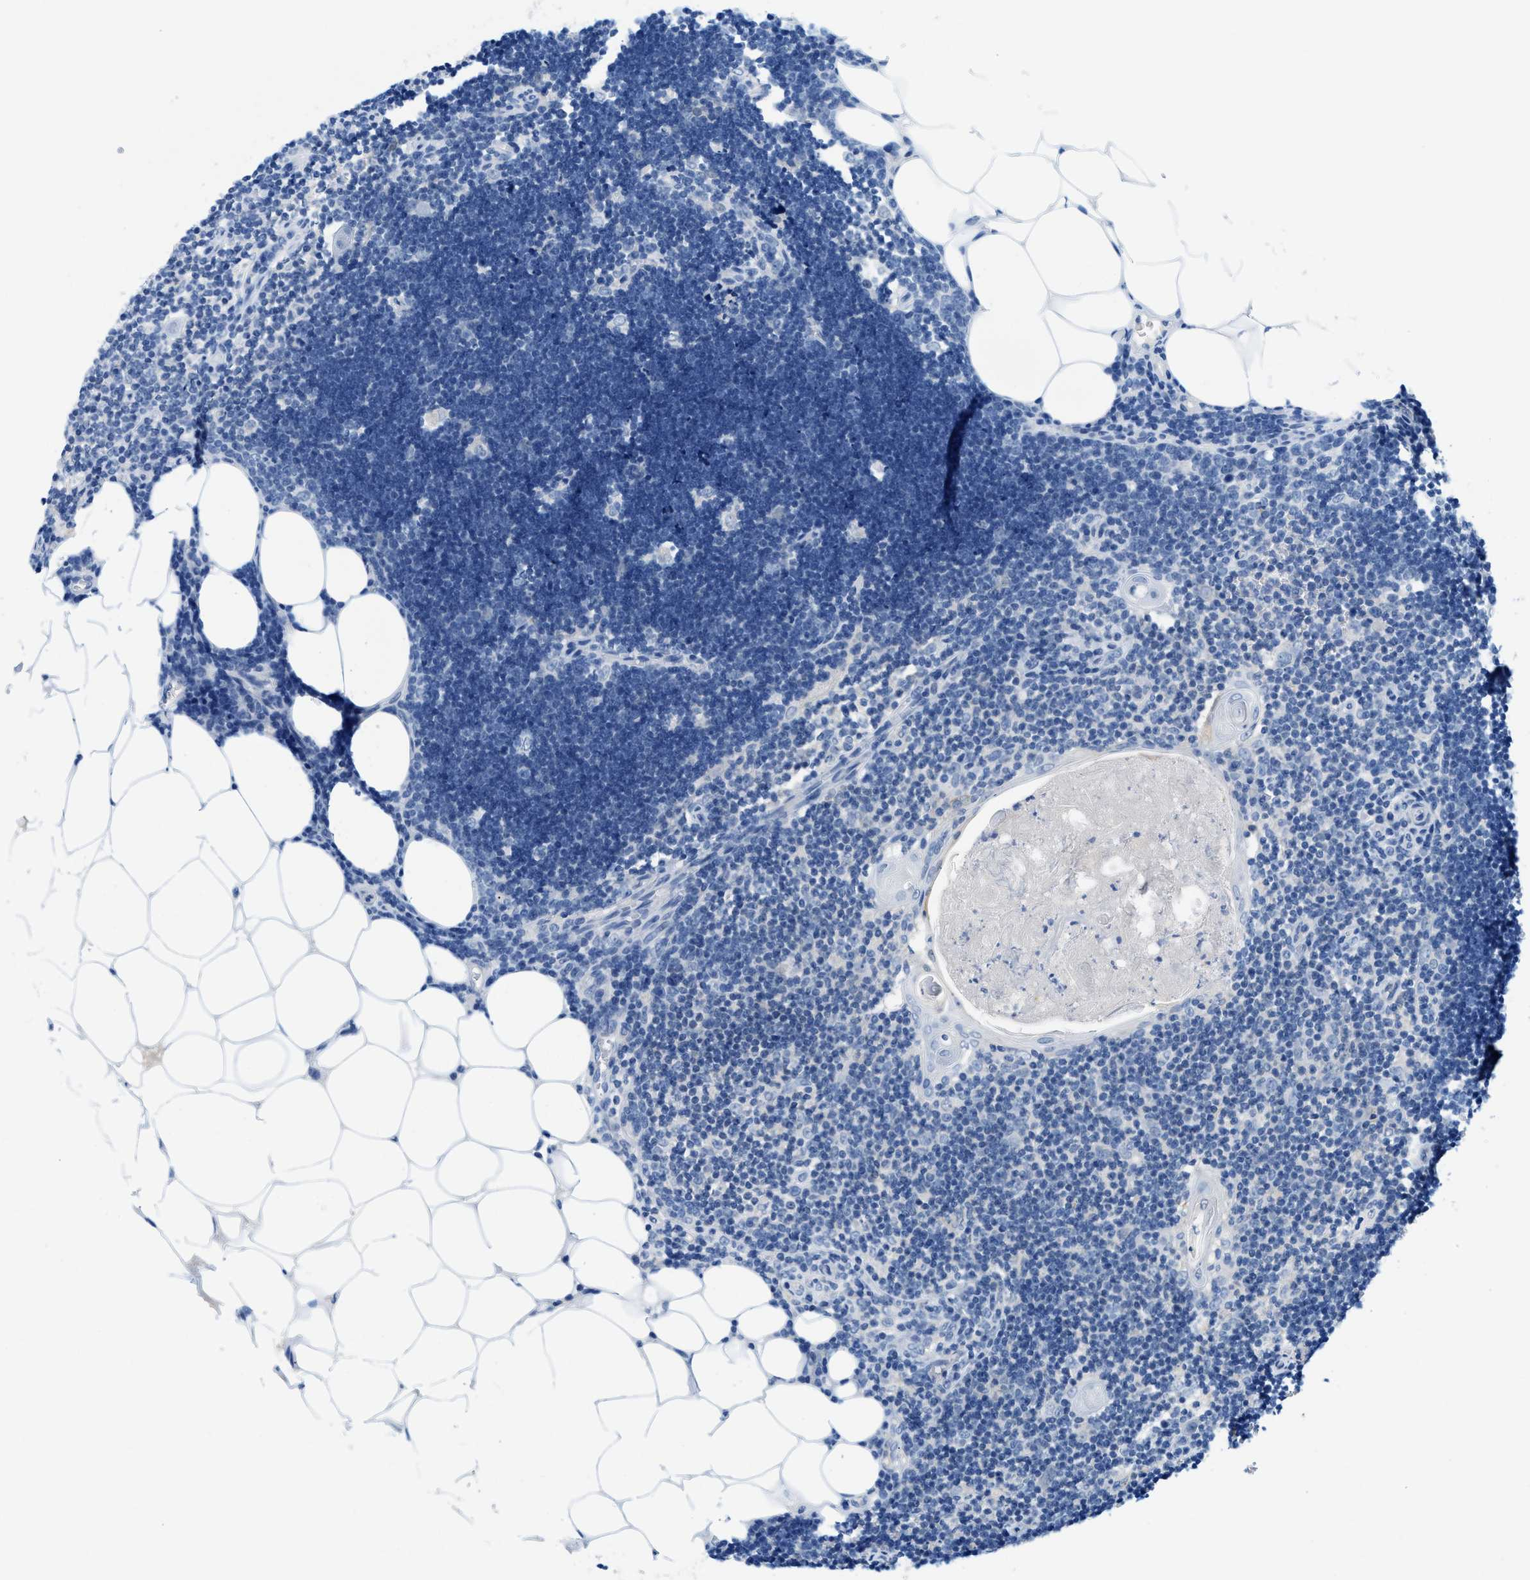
{"staining": {"intensity": "negative", "quantity": "none", "location": "none"}, "tissue": "lymph node", "cell_type": "Germinal center cells", "image_type": "normal", "snomed": [{"axis": "morphology", "description": "Normal tissue, NOS"}, {"axis": "topography", "description": "Lymph node"}], "caption": "High power microscopy micrograph of an immunohistochemistry micrograph of benign lymph node, revealing no significant positivity in germinal center cells. The staining is performed using DAB (3,3'-diaminobenzidine) brown chromogen with nuclei counter-stained in using hematoxylin.", "gene": "BPGM", "patient": {"sex": "male", "age": 33}}